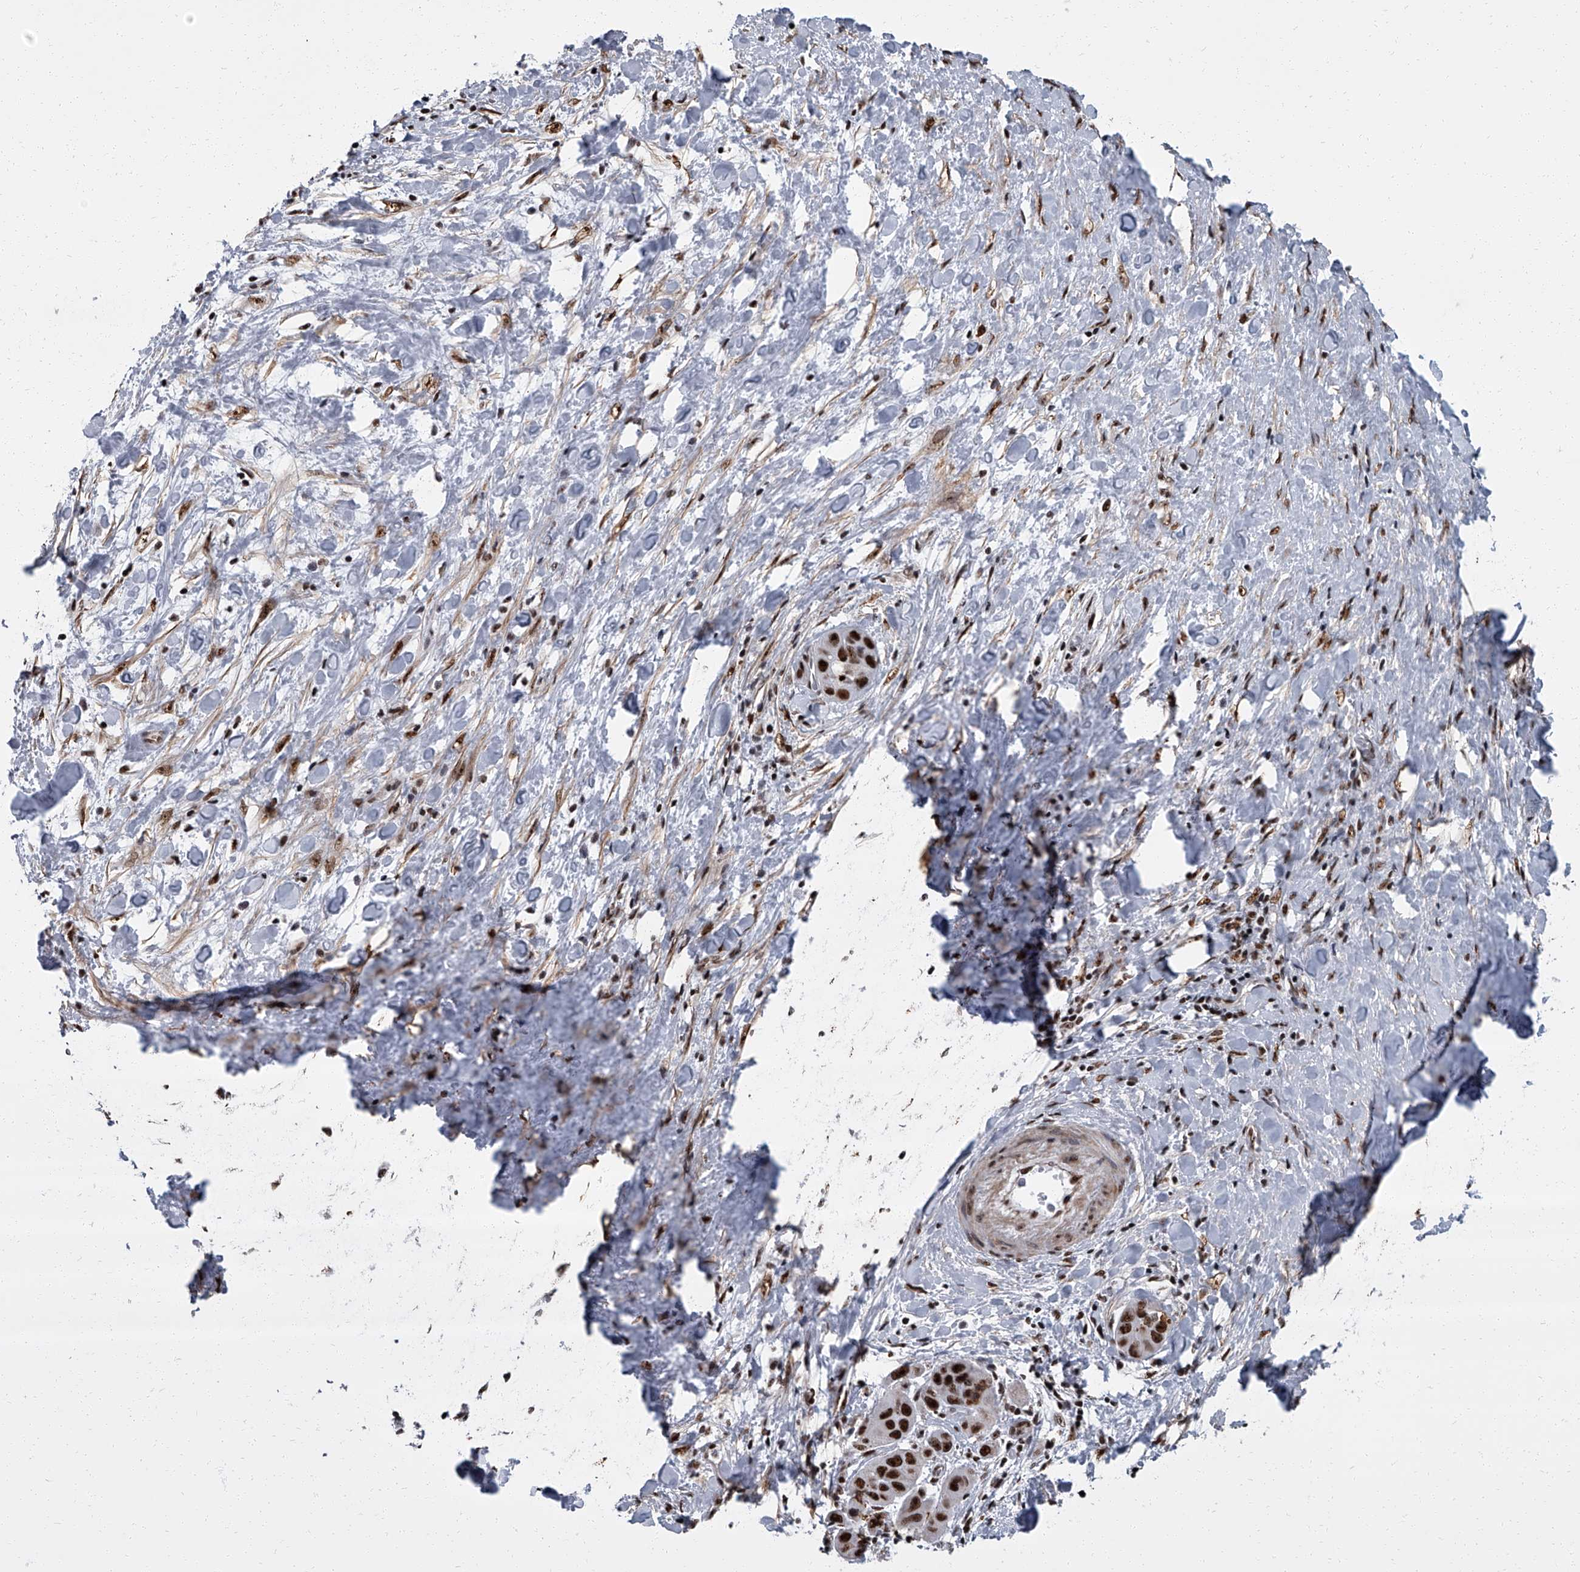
{"staining": {"intensity": "strong", "quantity": ">75%", "location": "nuclear"}, "tissue": "liver cancer", "cell_type": "Tumor cells", "image_type": "cancer", "snomed": [{"axis": "morphology", "description": "Cholangiocarcinoma"}, {"axis": "topography", "description": "Liver"}], "caption": "Immunohistochemistry (IHC) (DAB (3,3'-diaminobenzidine)) staining of human liver cancer shows strong nuclear protein positivity in about >75% of tumor cells. The protein is shown in brown color, while the nuclei are stained blue.", "gene": "ZNF518B", "patient": {"sex": "female", "age": 52}}